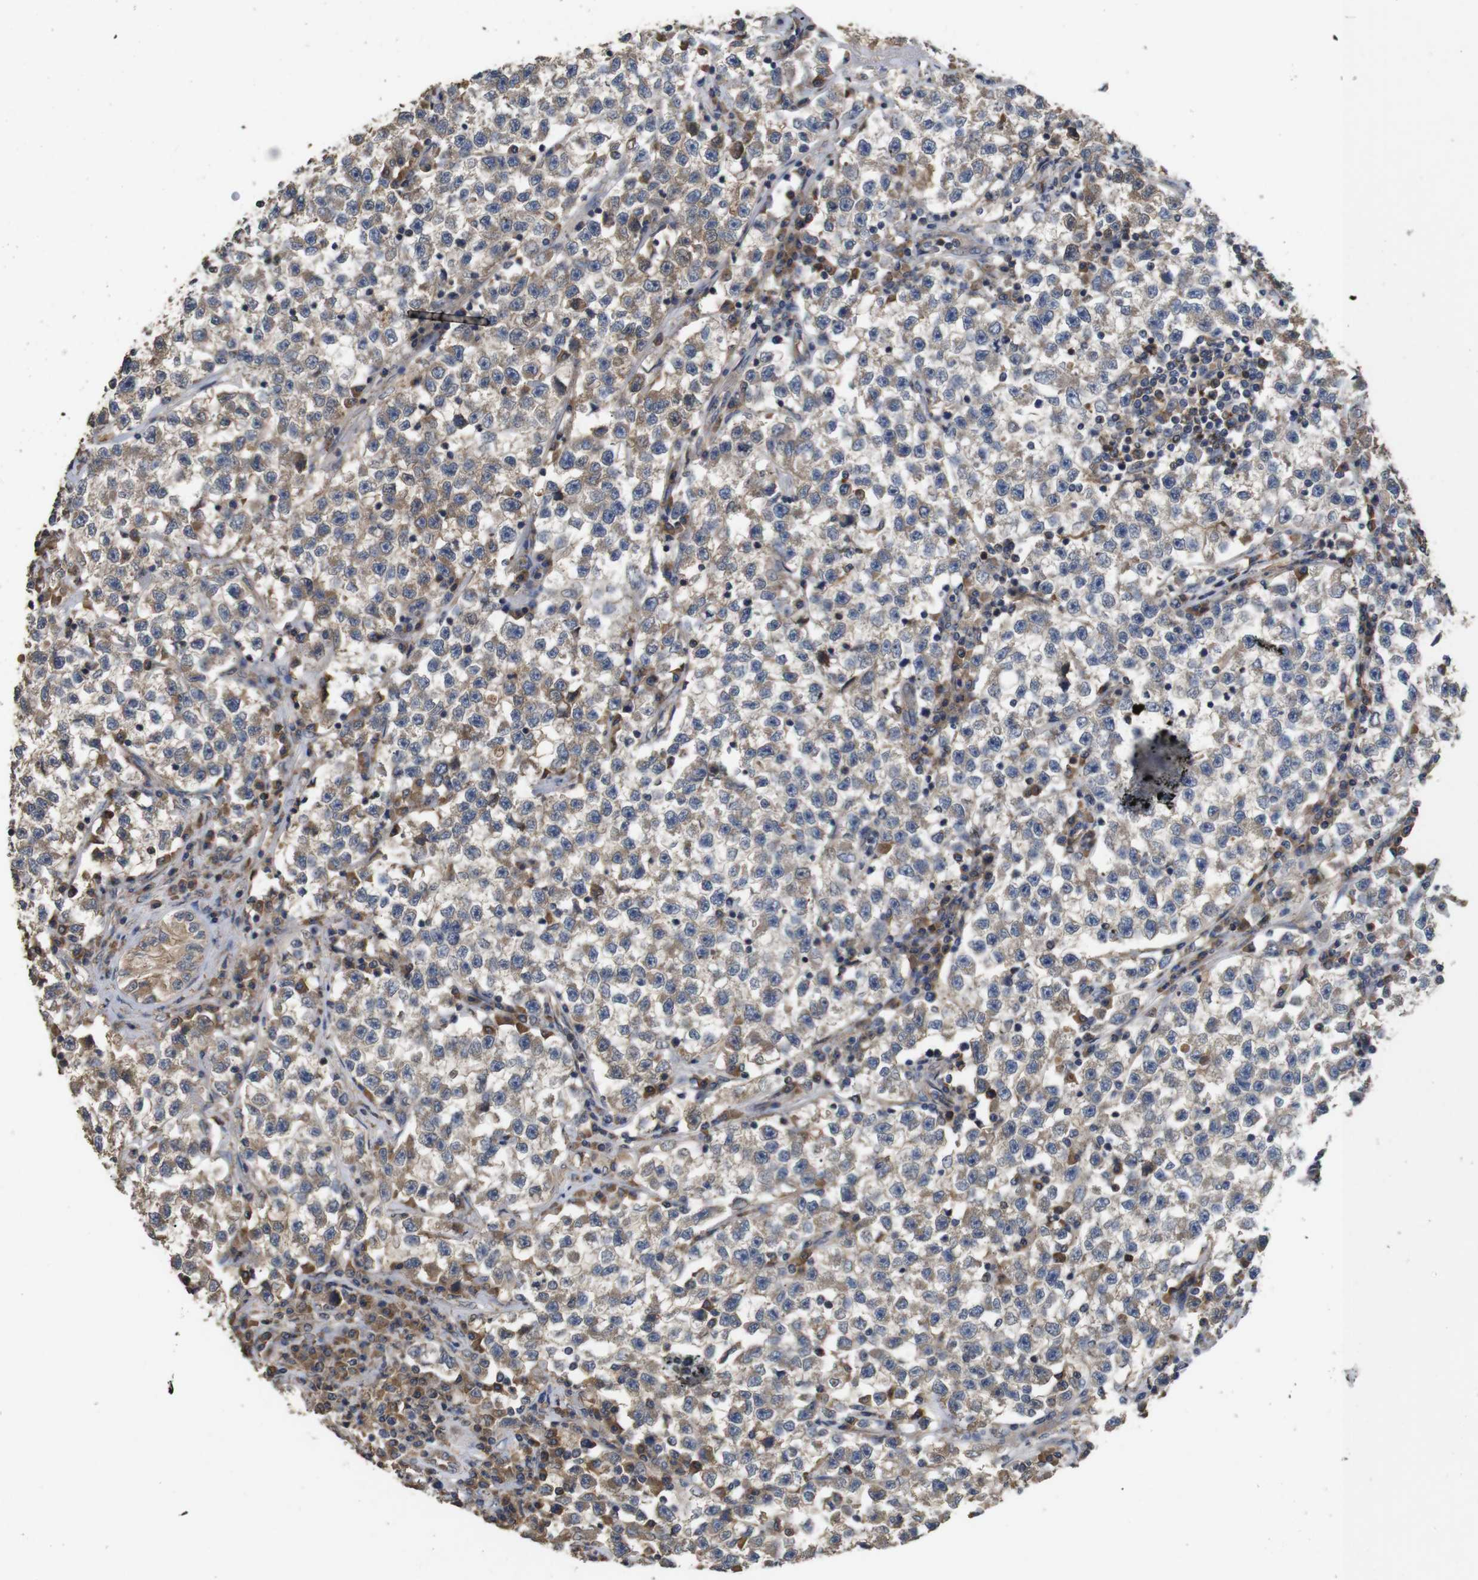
{"staining": {"intensity": "moderate", "quantity": "<25%", "location": "cytoplasmic/membranous"}, "tissue": "testis cancer", "cell_type": "Tumor cells", "image_type": "cancer", "snomed": [{"axis": "morphology", "description": "Seminoma, NOS"}, {"axis": "topography", "description": "Testis"}], "caption": "This is an image of IHC staining of seminoma (testis), which shows moderate positivity in the cytoplasmic/membranous of tumor cells.", "gene": "ARHGAP24", "patient": {"sex": "male", "age": 22}}